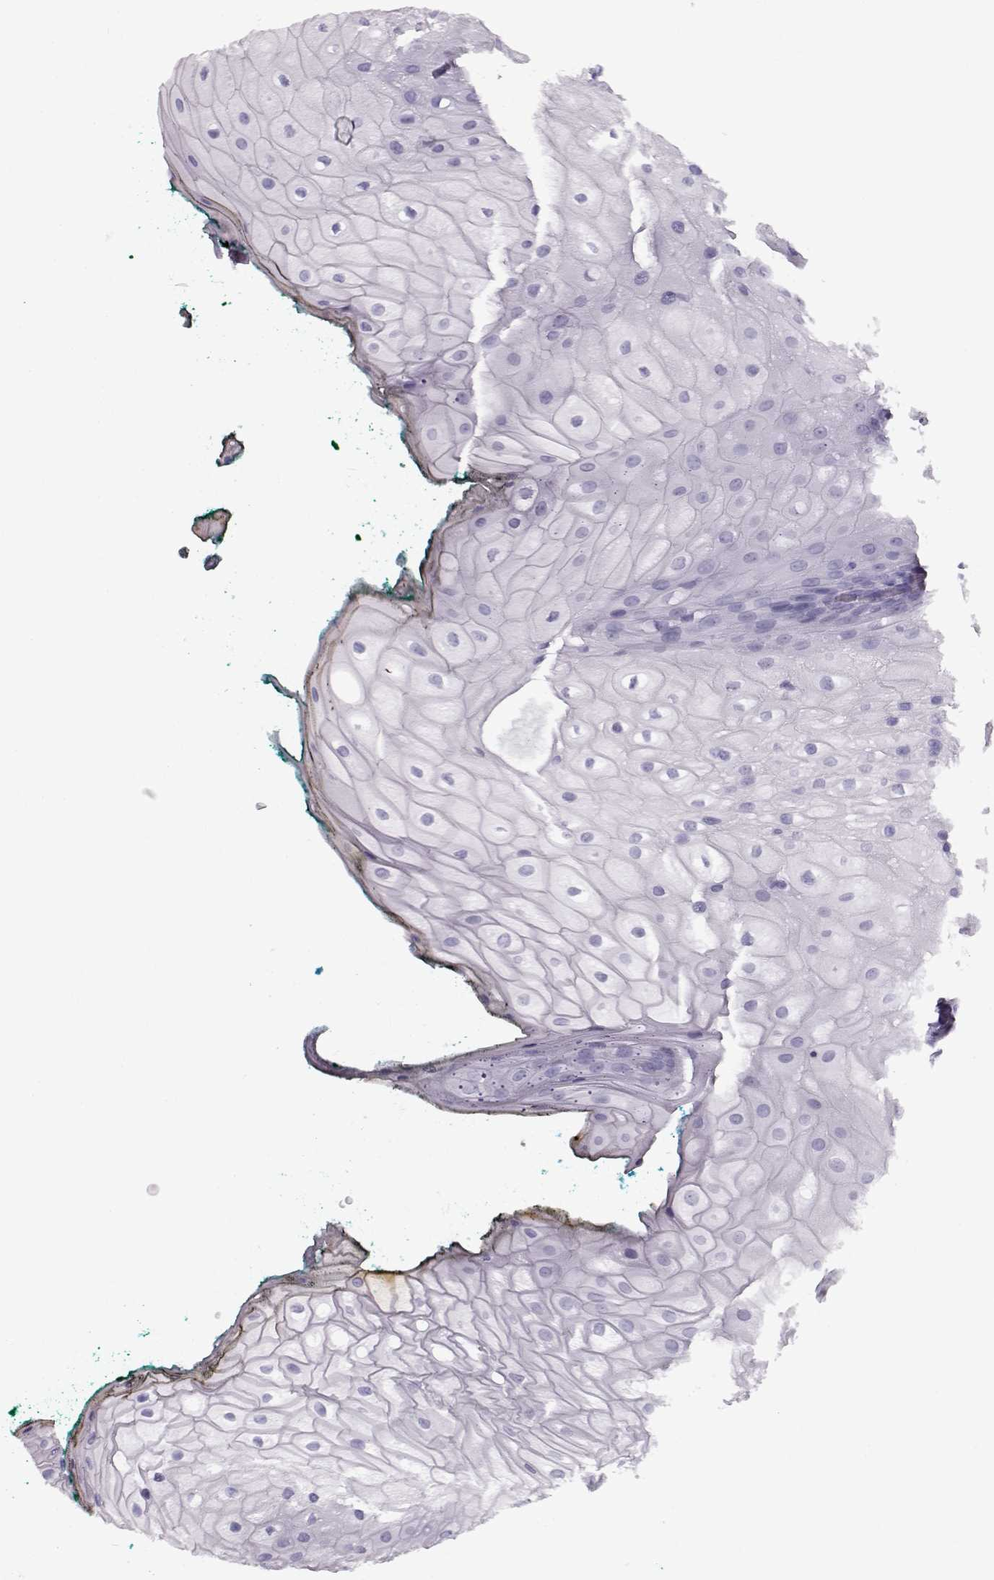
{"staining": {"intensity": "weak", "quantity": "25%-75%", "location": "cytoplasmic/membranous"}, "tissue": "oral mucosa", "cell_type": "Squamous epithelial cells", "image_type": "normal", "snomed": [{"axis": "morphology", "description": "Normal tissue, NOS"}, {"axis": "topography", "description": "Oral tissue"}, {"axis": "topography", "description": "Head-Neck"}], "caption": "High-power microscopy captured an IHC micrograph of benign oral mucosa, revealing weak cytoplasmic/membranous staining in about 25%-75% of squamous epithelial cells. (DAB IHC with brightfield microscopy, high magnification).", "gene": "MTR", "patient": {"sex": "female", "age": 68}}